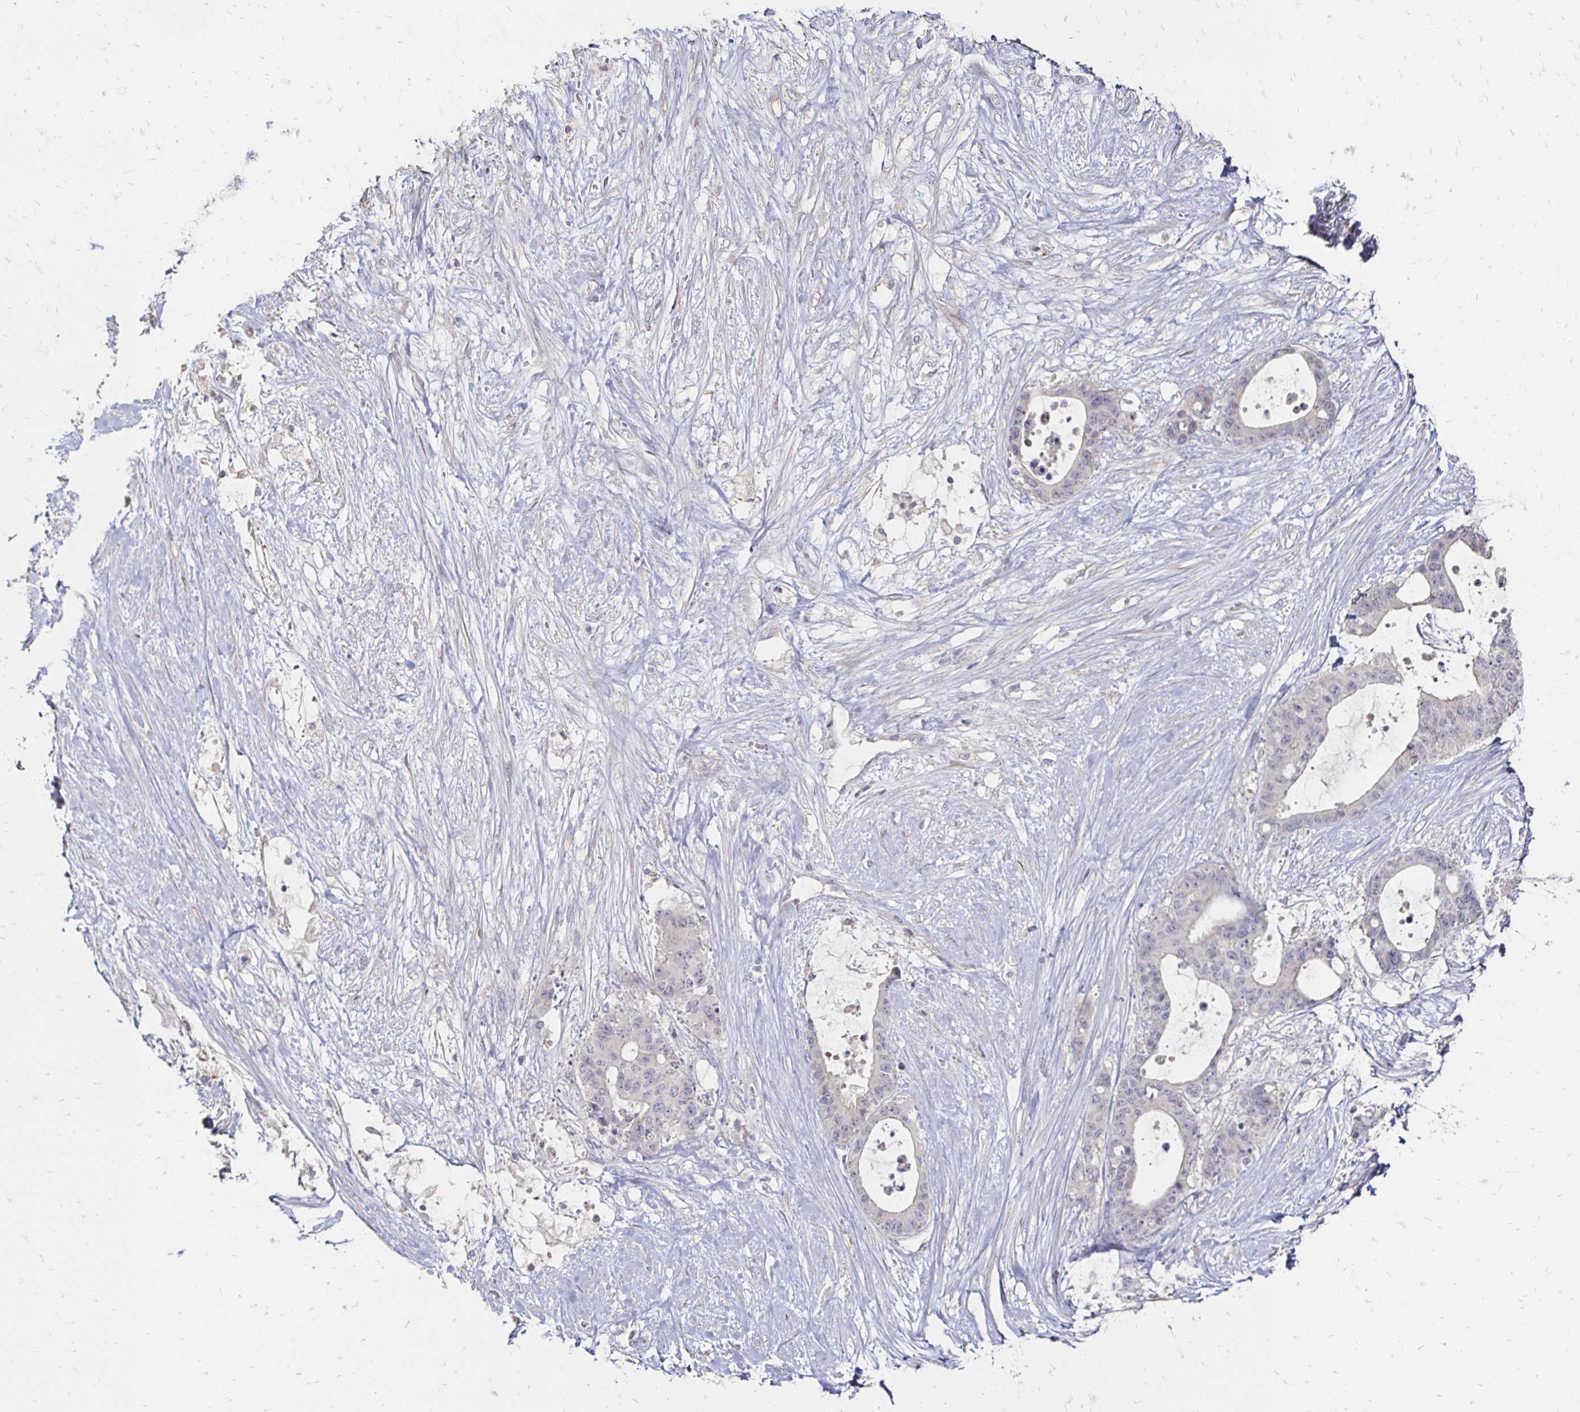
{"staining": {"intensity": "negative", "quantity": "none", "location": "none"}, "tissue": "liver cancer", "cell_type": "Tumor cells", "image_type": "cancer", "snomed": [{"axis": "morphology", "description": "Normal tissue, NOS"}, {"axis": "morphology", "description": "Cholangiocarcinoma"}, {"axis": "topography", "description": "Liver"}, {"axis": "topography", "description": "Peripheral nerve tissue"}], "caption": "This image is of cholangiocarcinoma (liver) stained with IHC to label a protein in brown with the nuclei are counter-stained blue. There is no positivity in tumor cells.", "gene": "ZNF727", "patient": {"sex": "female", "age": 73}}